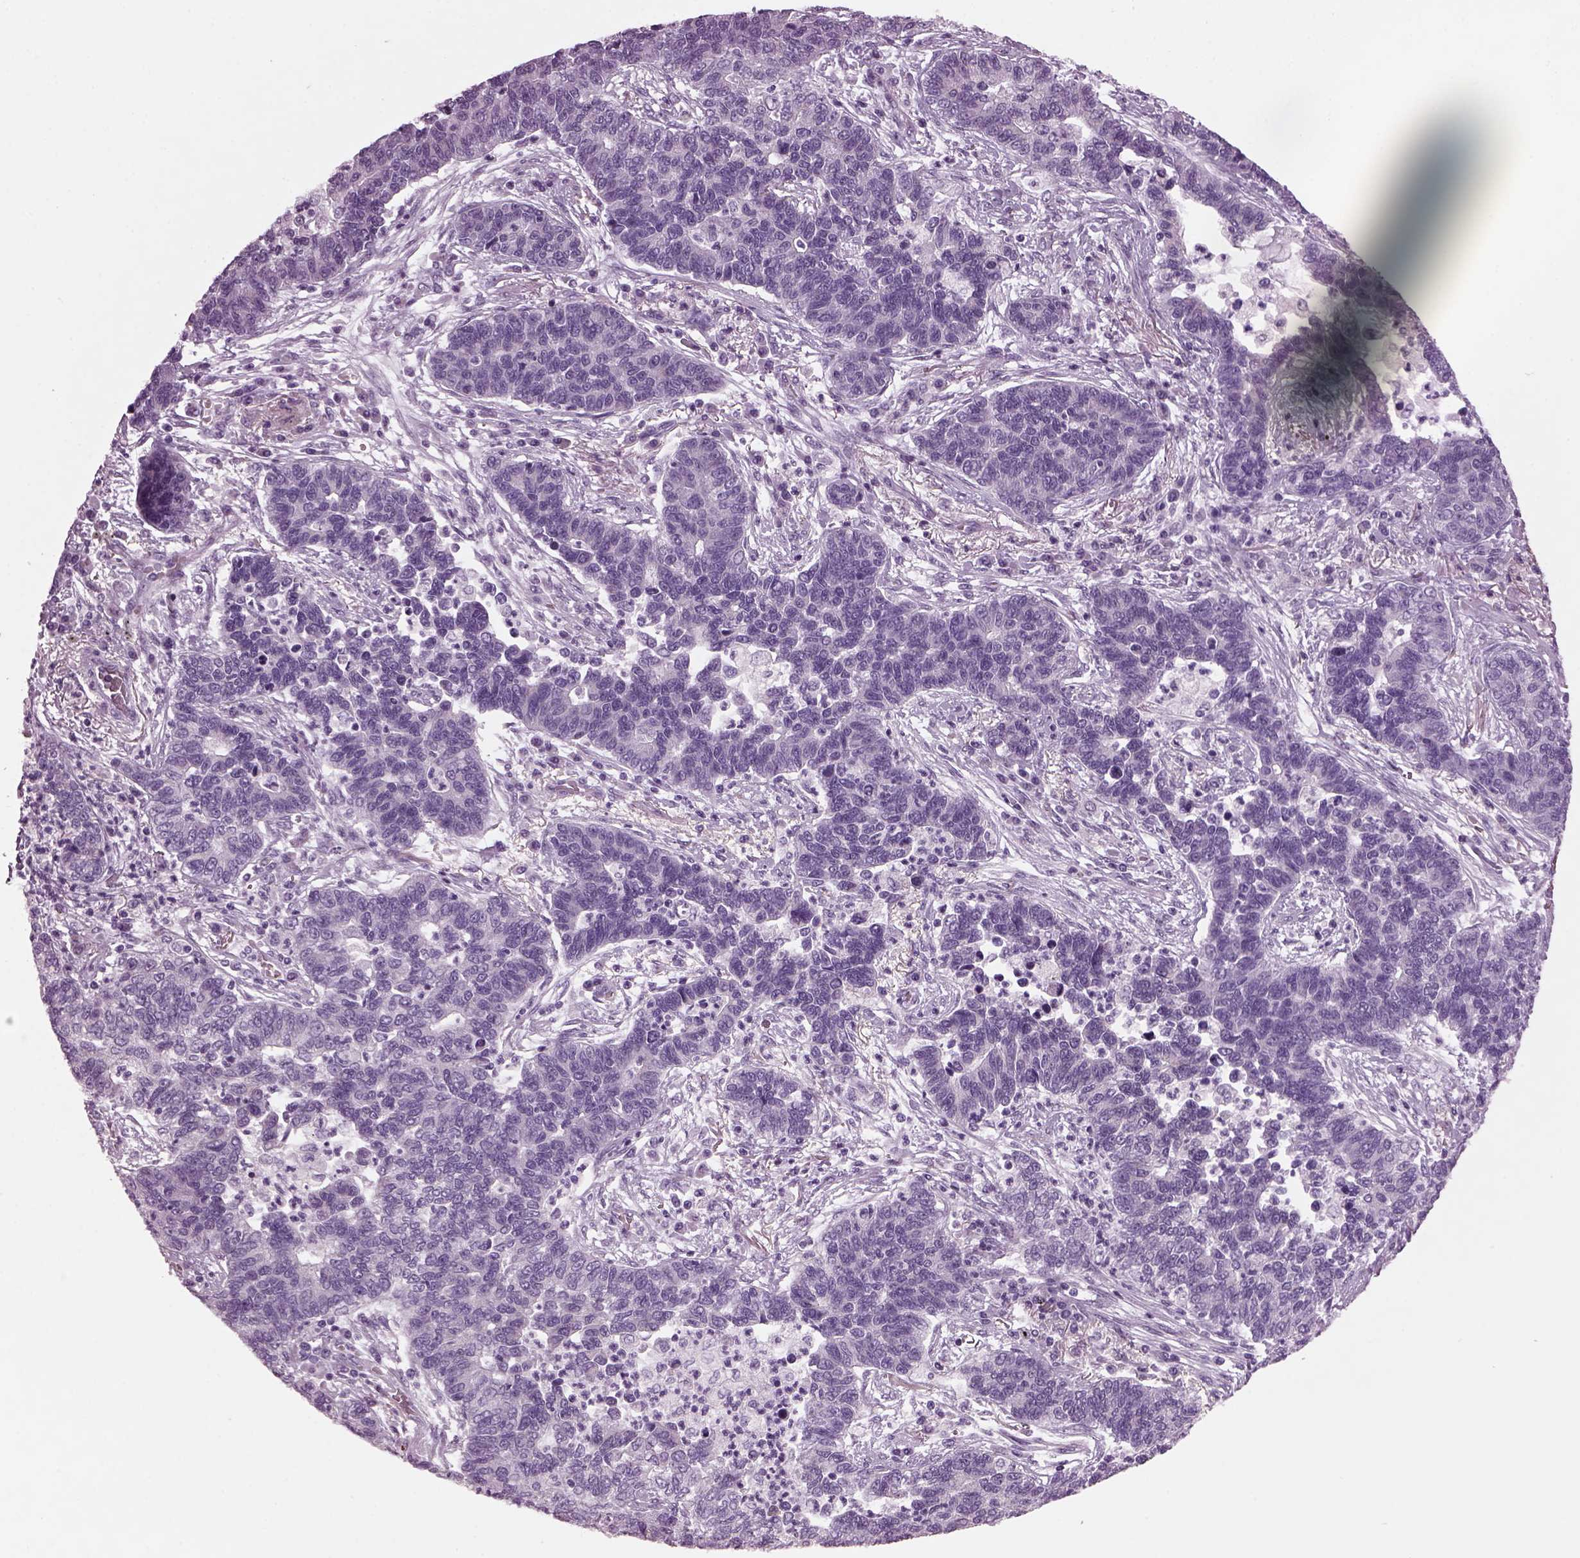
{"staining": {"intensity": "negative", "quantity": "none", "location": "none"}, "tissue": "lung cancer", "cell_type": "Tumor cells", "image_type": "cancer", "snomed": [{"axis": "morphology", "description": "Adenocarcinoma, NOS"}, {"axis": "topography", "description": "Lung"}], "caption": "The histopathology image shows no staining of tumor cells in adenocarcinoma (lung). (Stains: DAB (3,3'-diaminobenzidine) immunohistochemistry (IHC) with hematoxylin counter stain, Microscopy: brightfield microscopy at high magnification).", "gene": "PRR9", "patient": {"sex": "female", "age": 57}}